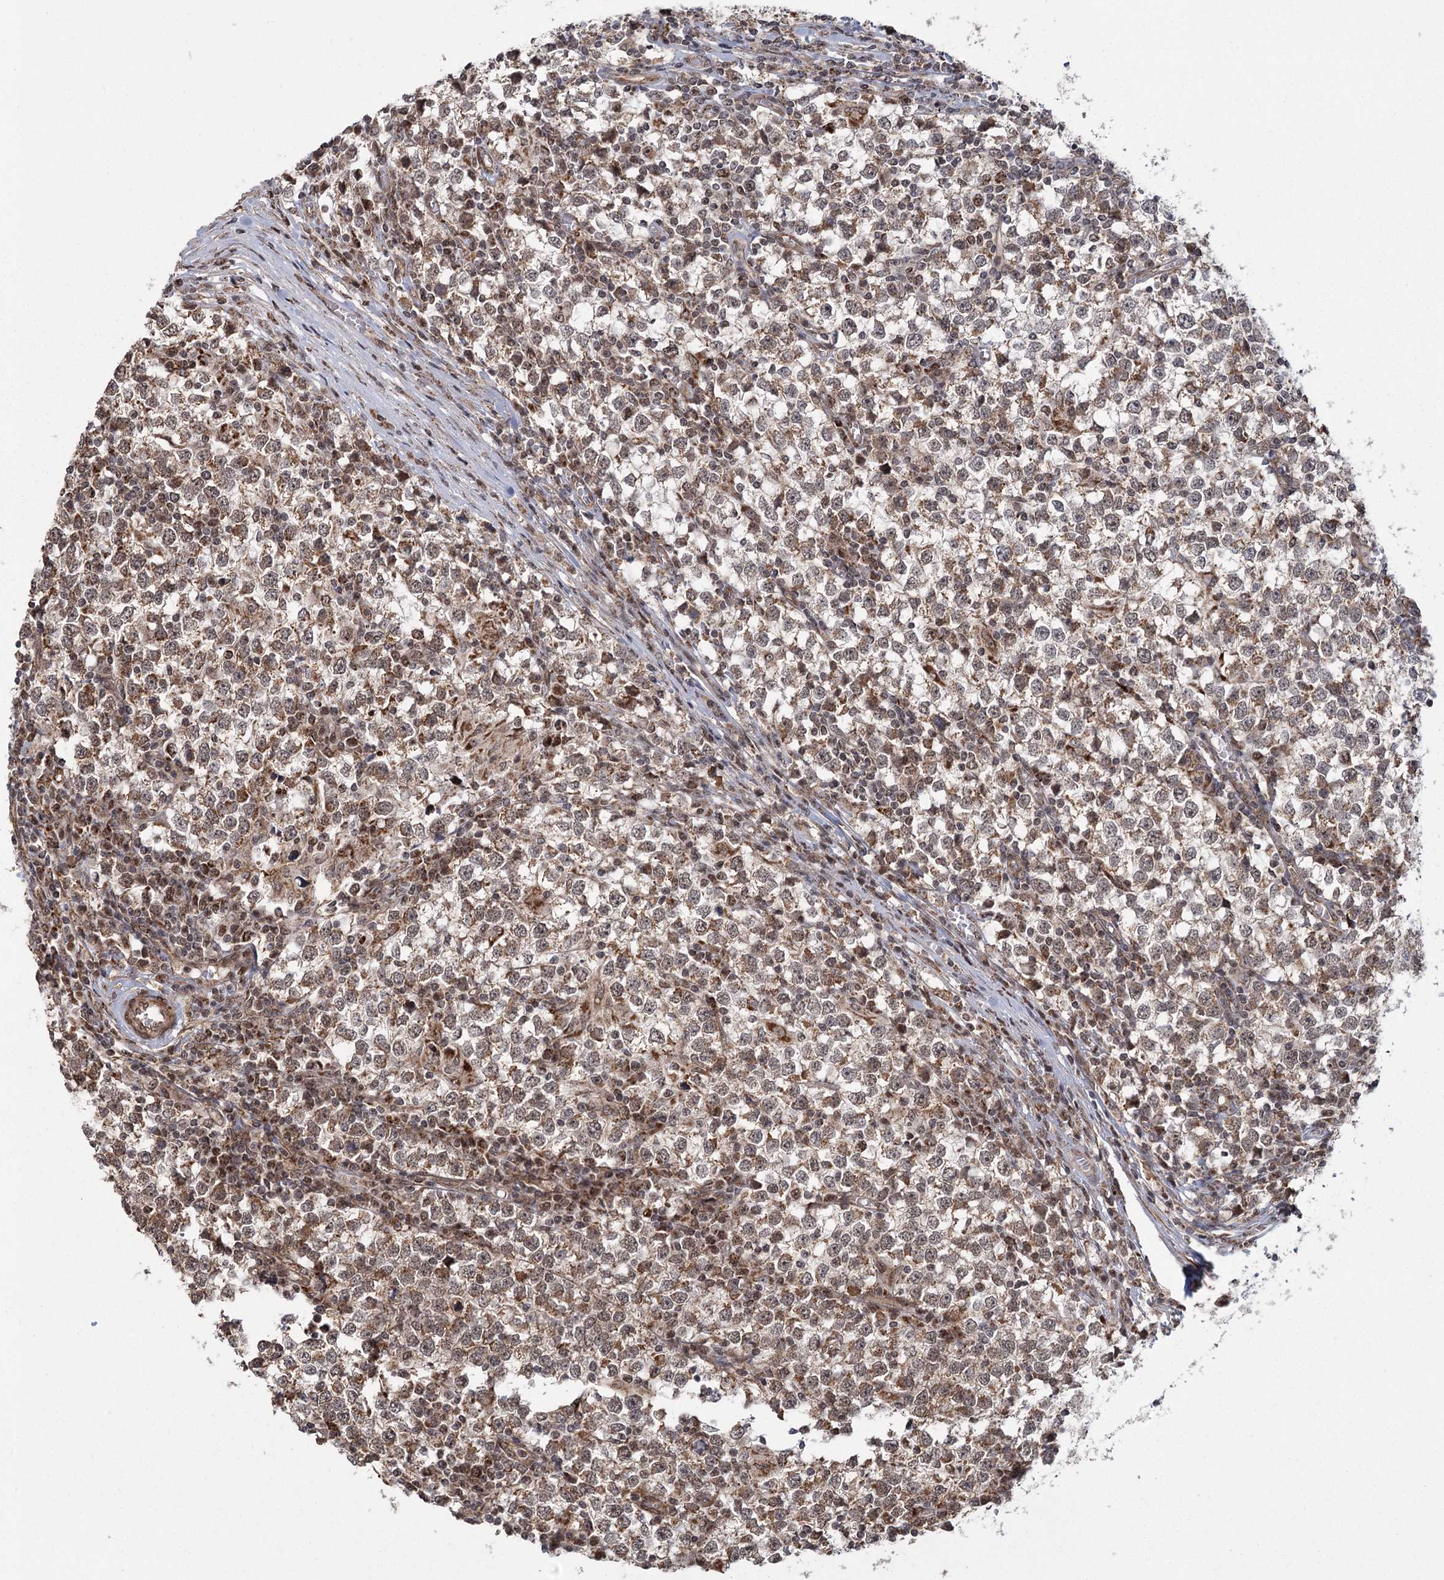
{"staining": {"intensity": "weak", "quantity": ">75%", "location": "cytoplasmic/membranous"}, "tissue": "testis cancer", "cell_type": "Tumor cells", "image_type": "cancer", "snomed": [{"axis": "morphology", "description": "Seminoma, NOS"}, {"axis": "topography", "description": "Testis"}], "caption": "IHC photomicrograph of human testis seminoma stained for a protein (brown), which displays low levels of weak cytoplasmic/membranous positivity in approximately >75% of tumor cells.", "gene": "ZCCHC24", "patient": {"sex": "male", "age": 65}}